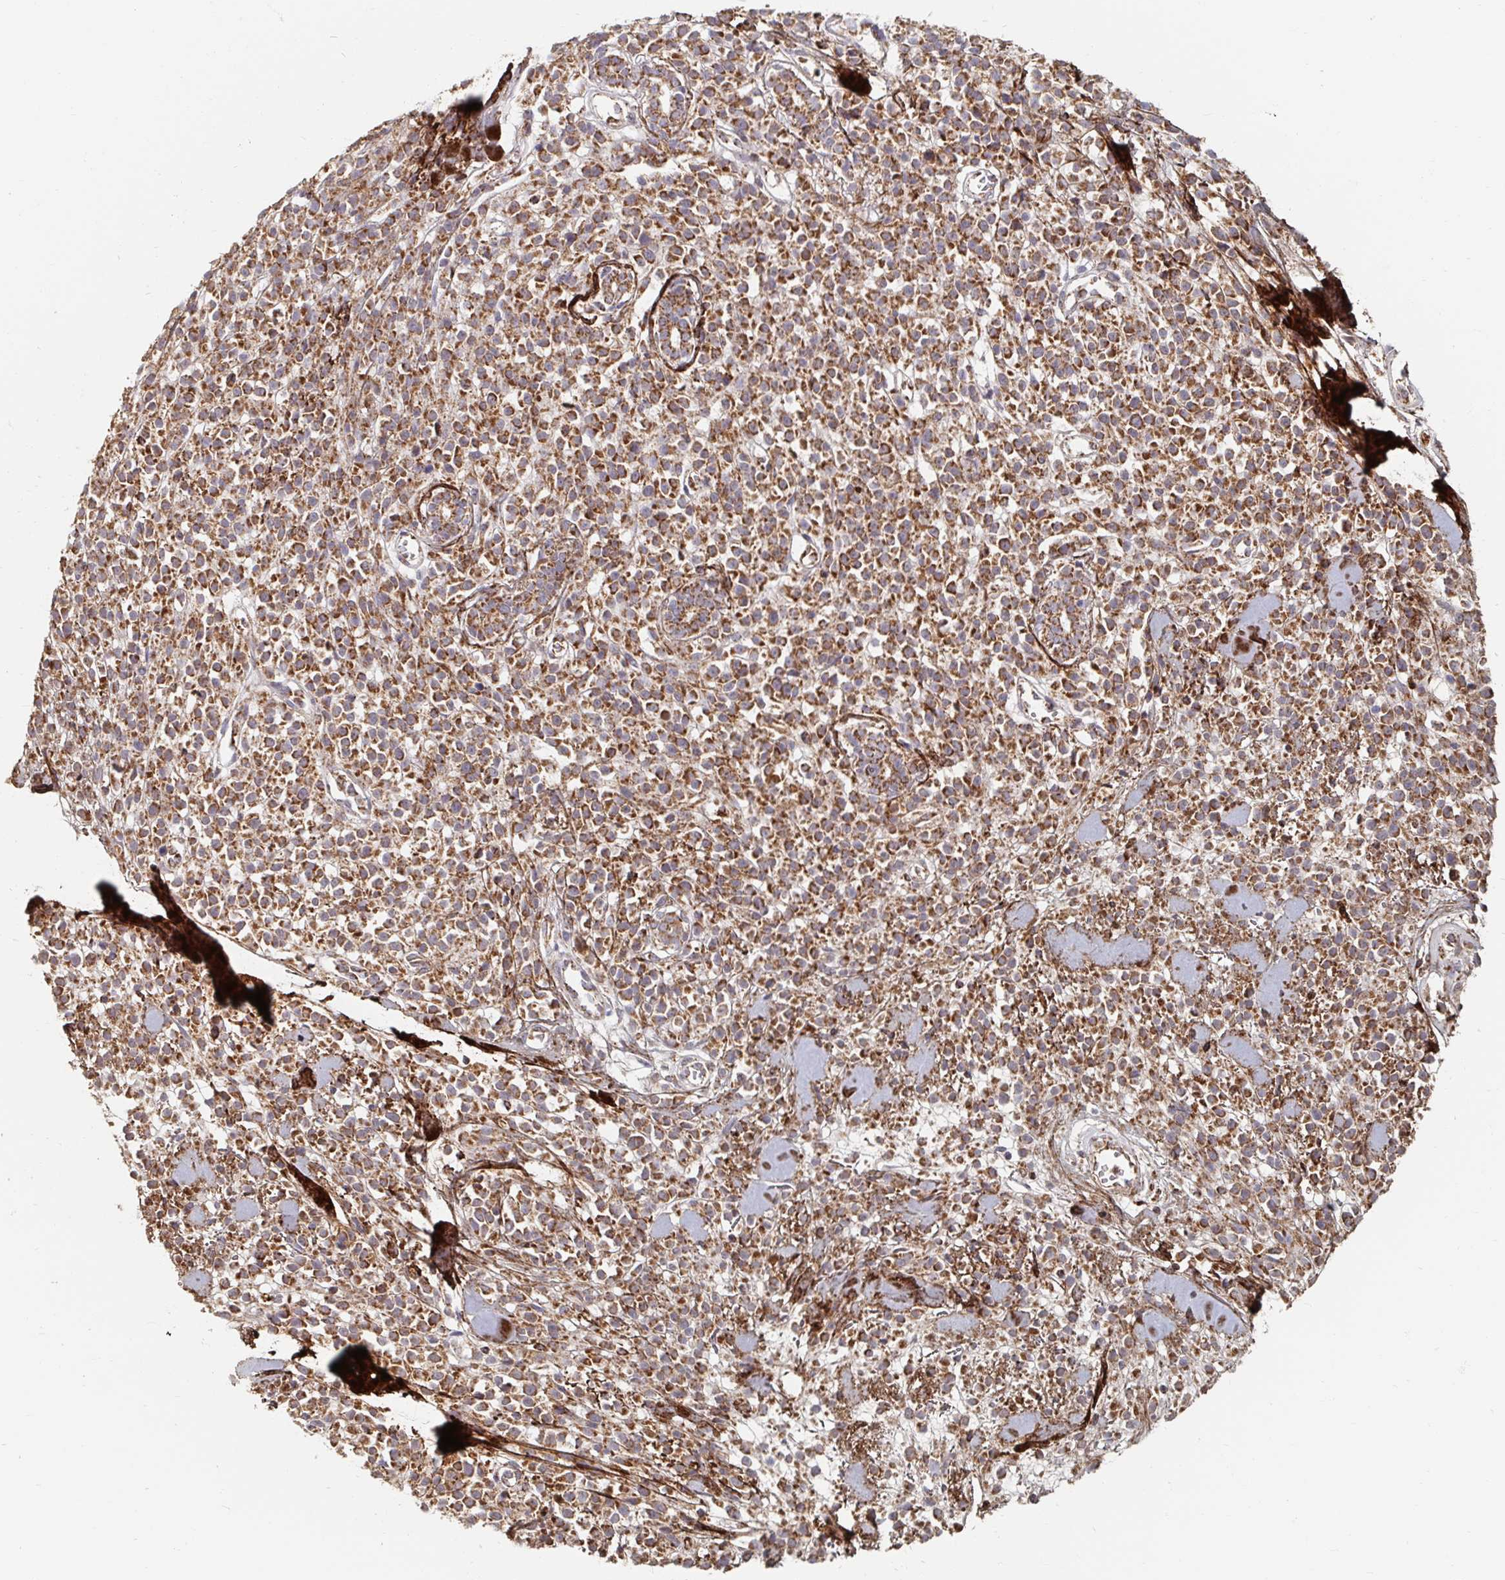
{"staining": {"intensity": "moderate", "quantity": ">75%", "location": "cytoplasmic/membranous"}, "tissue": "melanoma", "cell_type": "Tumor cells", "image_type": "cancer", "snomed": [{"axis": "morphology", "description": "Malignant melanoma, NOS"}, {"axis": "topography", "description": "Skin"}, {"axis": "topography", "description": "Skin of trunk"}], "caption": "This micrograph shows immunohistochemistry (IHC) staining of human malignant melanoma, with medium moderate cytoplasmic/membranous staining in approximately >75% of tumor cells.", "gene": "MAVS", "patient": {"sex": "male", "age": 74}}